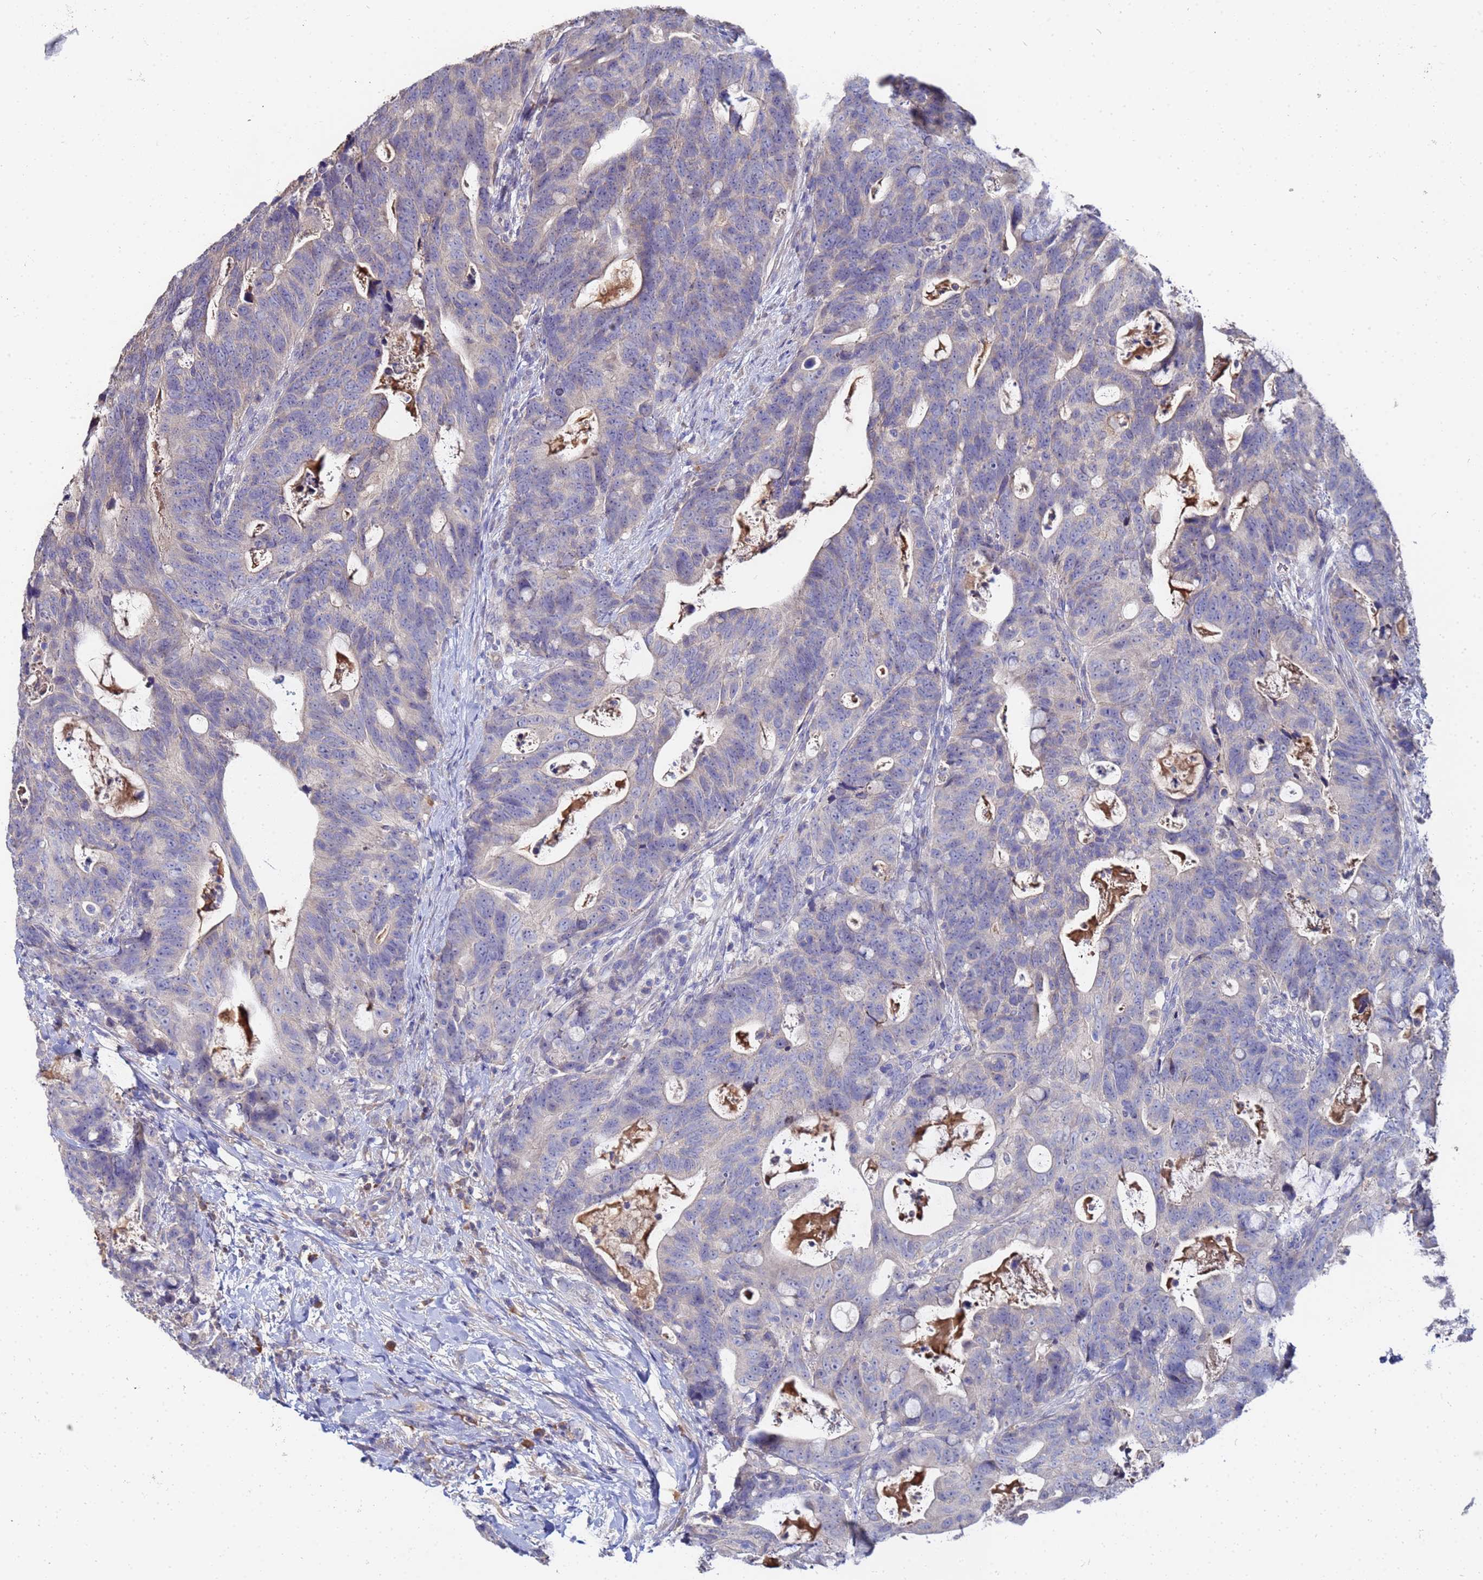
{"staining": {"intensity": "negative", "quantity": "none", "location": "none"}, "tissue": "colorectal cancer", "cell_type": "Tumor cells", "image_type": "cancer", "snomed": [{"axis": "morphology", "description": "Adenocarcinoma, NOS"}, {"axis": "topography", "description": "Colon"}], "caption": "DAB immunohistochemical staining of colorectal adenocarcinoma displays no significant positivity in tumor cells.", "gene": "TCP10L", "patient": {"sex": "female", "age": 82}}